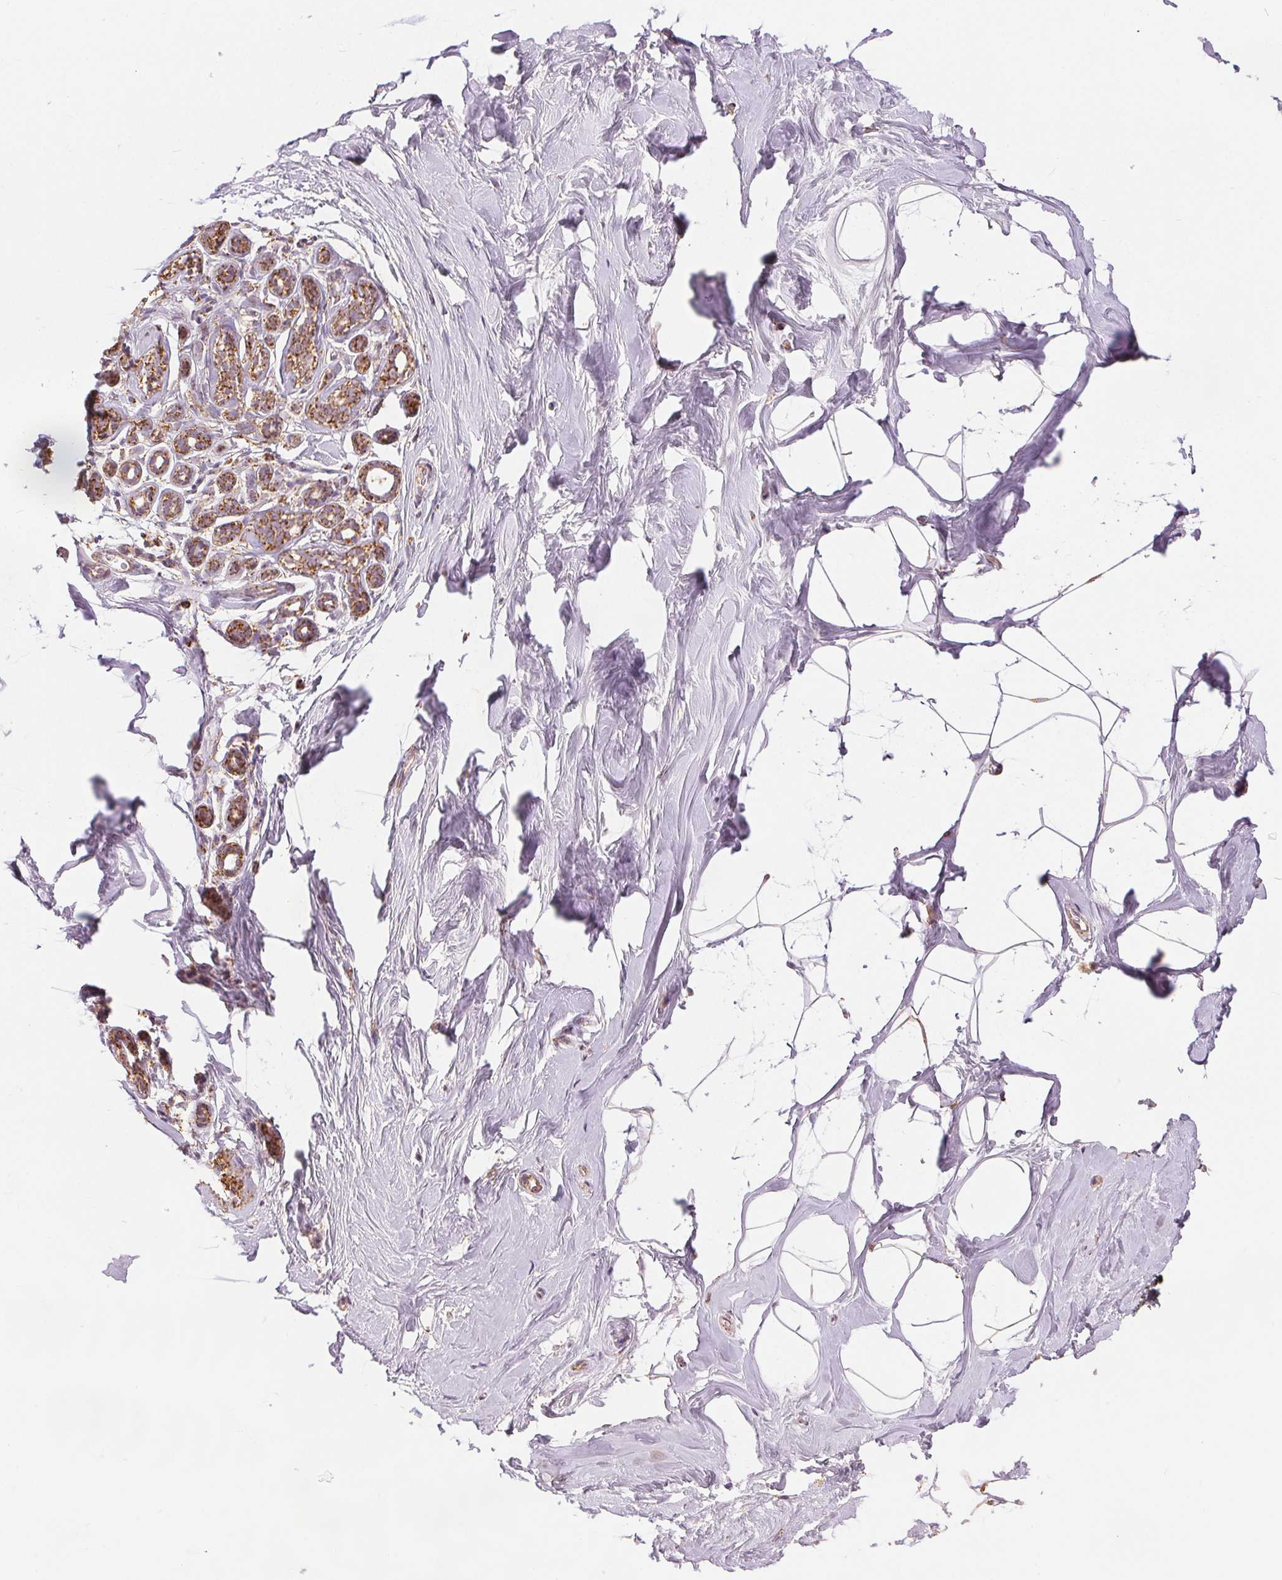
{"staining": {"intensity": "moderate", "quantity": "<25%", "location": "cytoplasmic/membranous"}, "tissue": "breast", "cell_type": "Adipocytes", "image_type": "normal", "snomed": [{"axis": "morphology", "description": "Normal tissue, NOS"}, {"axis": "topography", "description": "Breast"}], "caption": "Approximately <25% of adipocytes in benign human breast exhibit moderate cytoplasmic/membranous protein staining as visualized by brown immunohistochemical staining.", "gene": "SDHB", "patient": {"sex": "female", "age": 32}}